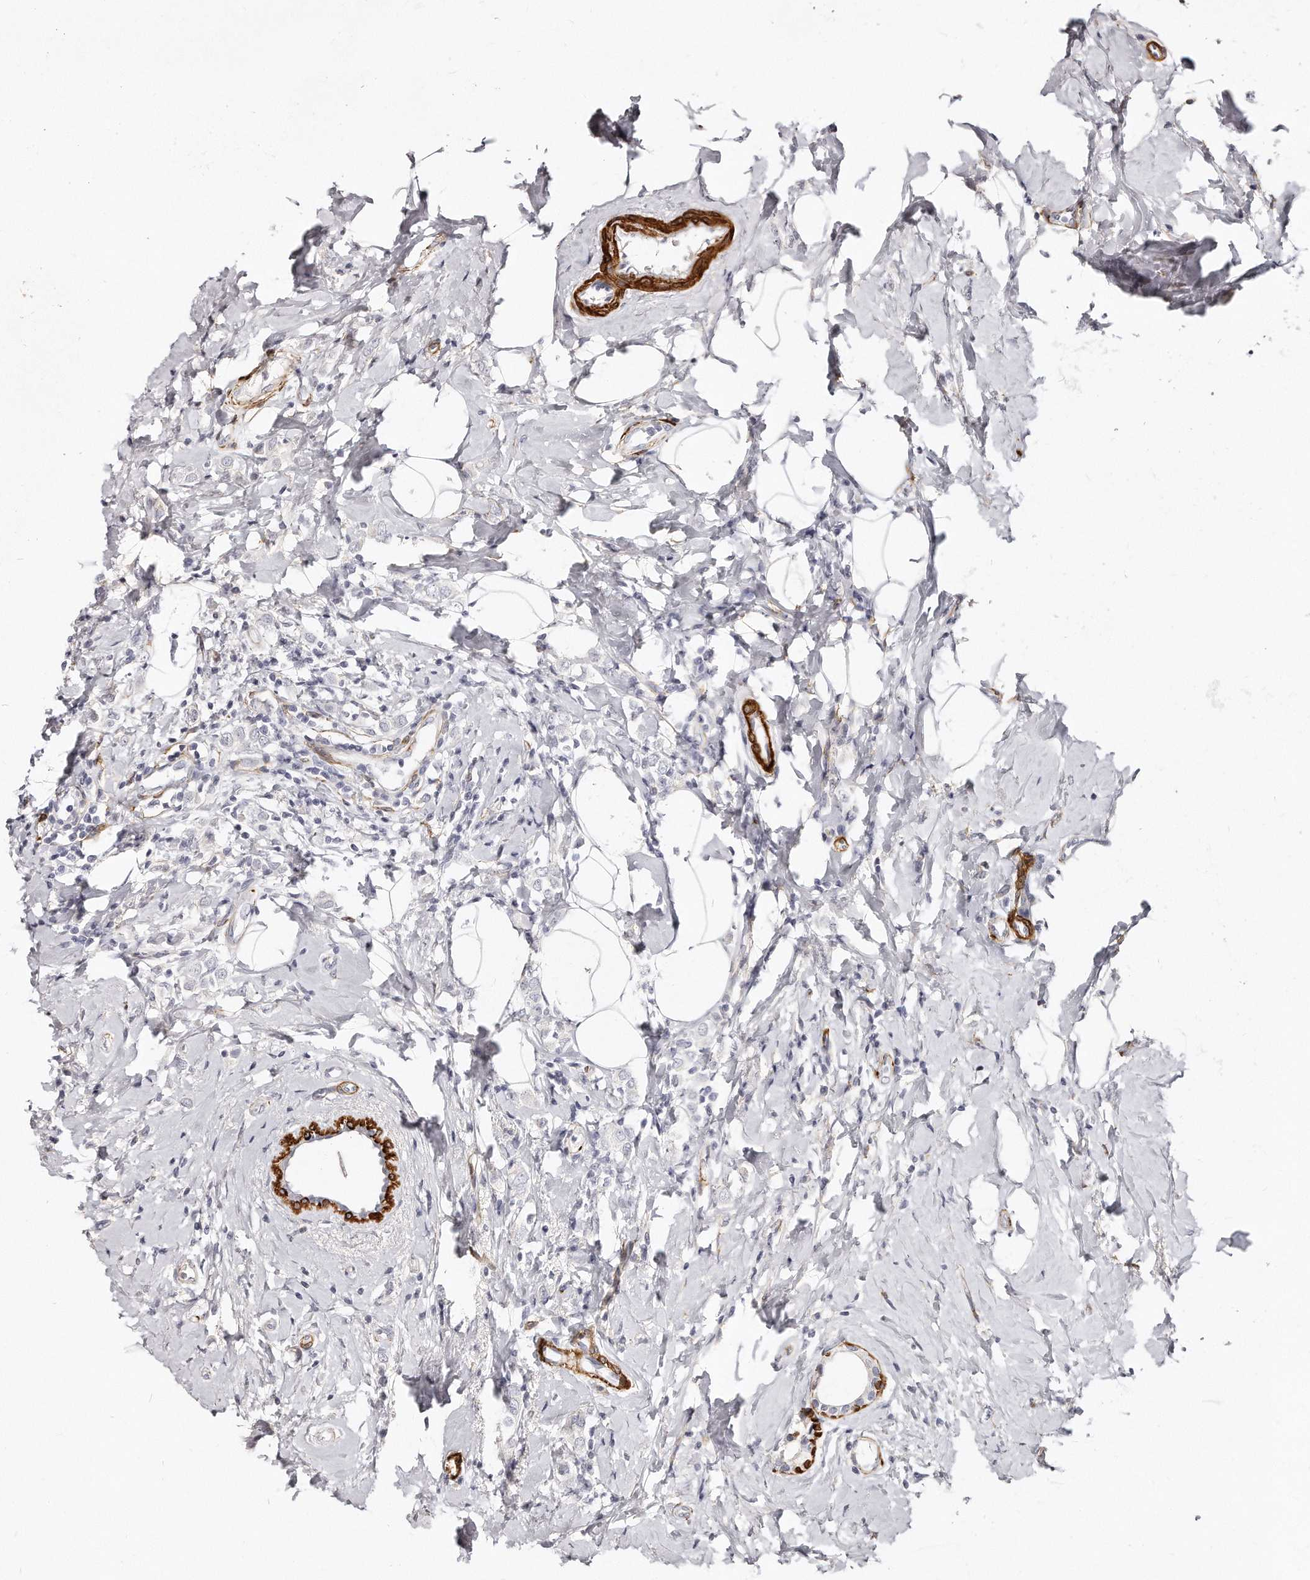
{"staining": {"intensity": "negative", "quantity": "none", "location": "none"}, "tissue": "breast cancer", "cell_type": "Tumor cells", "image_type": "cancer", "snomed": [{"axis": "morphology", "description": "Lobular carcinoma"}, {"axis": "topography", "description": "Breast"}], "caption": "An image of human lobular carcinoma (breast) is negative for staining in tumor cells. (Immunohistochemistry, brightfield microscopy, high magnification).", "gene": "LMOD1", "patient": {"sex": "female", "age": 47}}